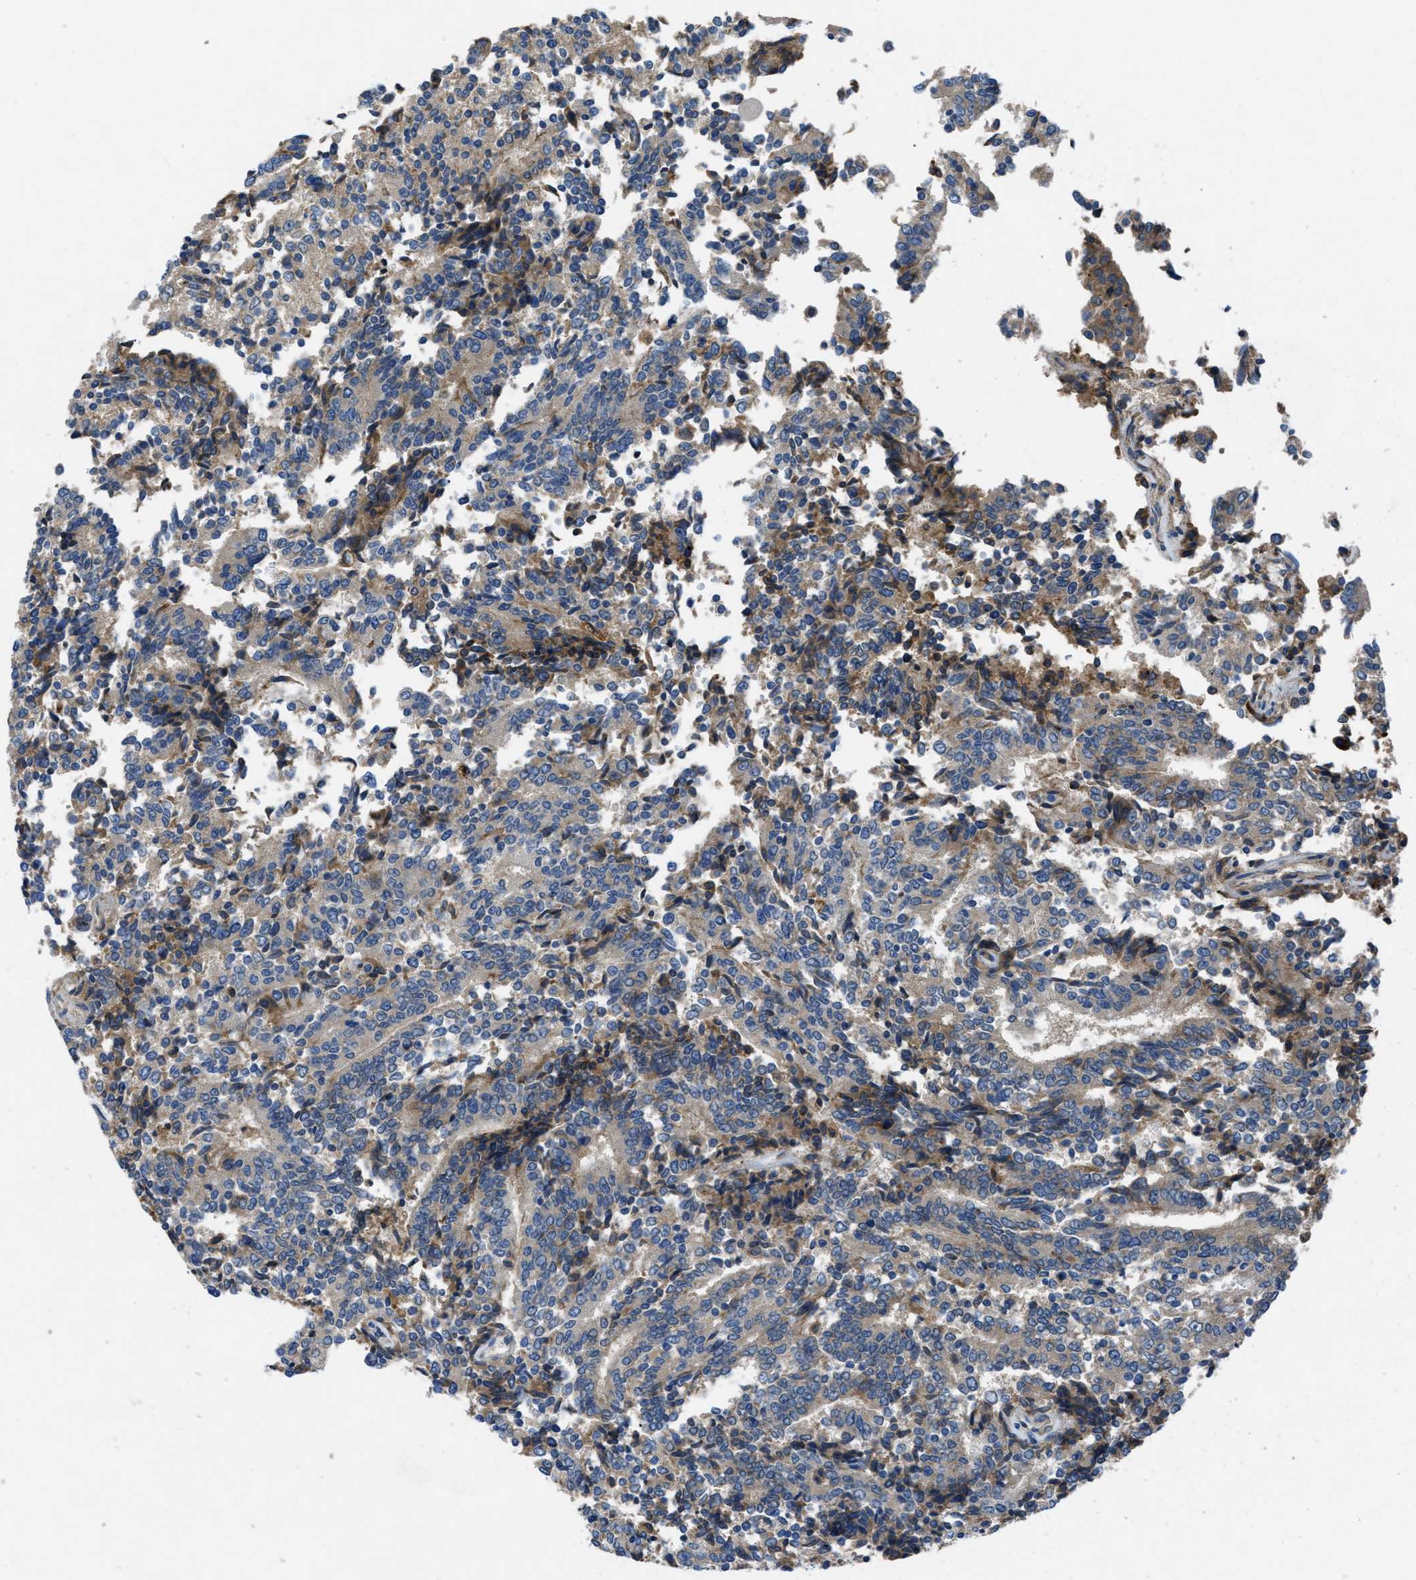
{"staining": {"intensity": "moderate", "quantity": "<25%", "location": "cytoplasmic/membranous"}, "tissue": "prostate cancer", "cell_type": "Tumor cells", "image_type": "cancer", "snomed": [{"axis": "morphology", "description": "Normal tissue, NOS"}, {"axis": "morphology", "description": "Adenocarcinoma, High grade"}, {"axis": "topography", "description": "Prostate"}, {"axis": "topography", "description": "Seminal veicle"}], "caption": "The immunohistochemical stain highlights moderate cytoplasmic/membranous staining in tumor cells of prostate high-grade adenocarcinoma tissue.", "gene": "MAP3K20", "patient": {"sex": "male", "age": 55}}